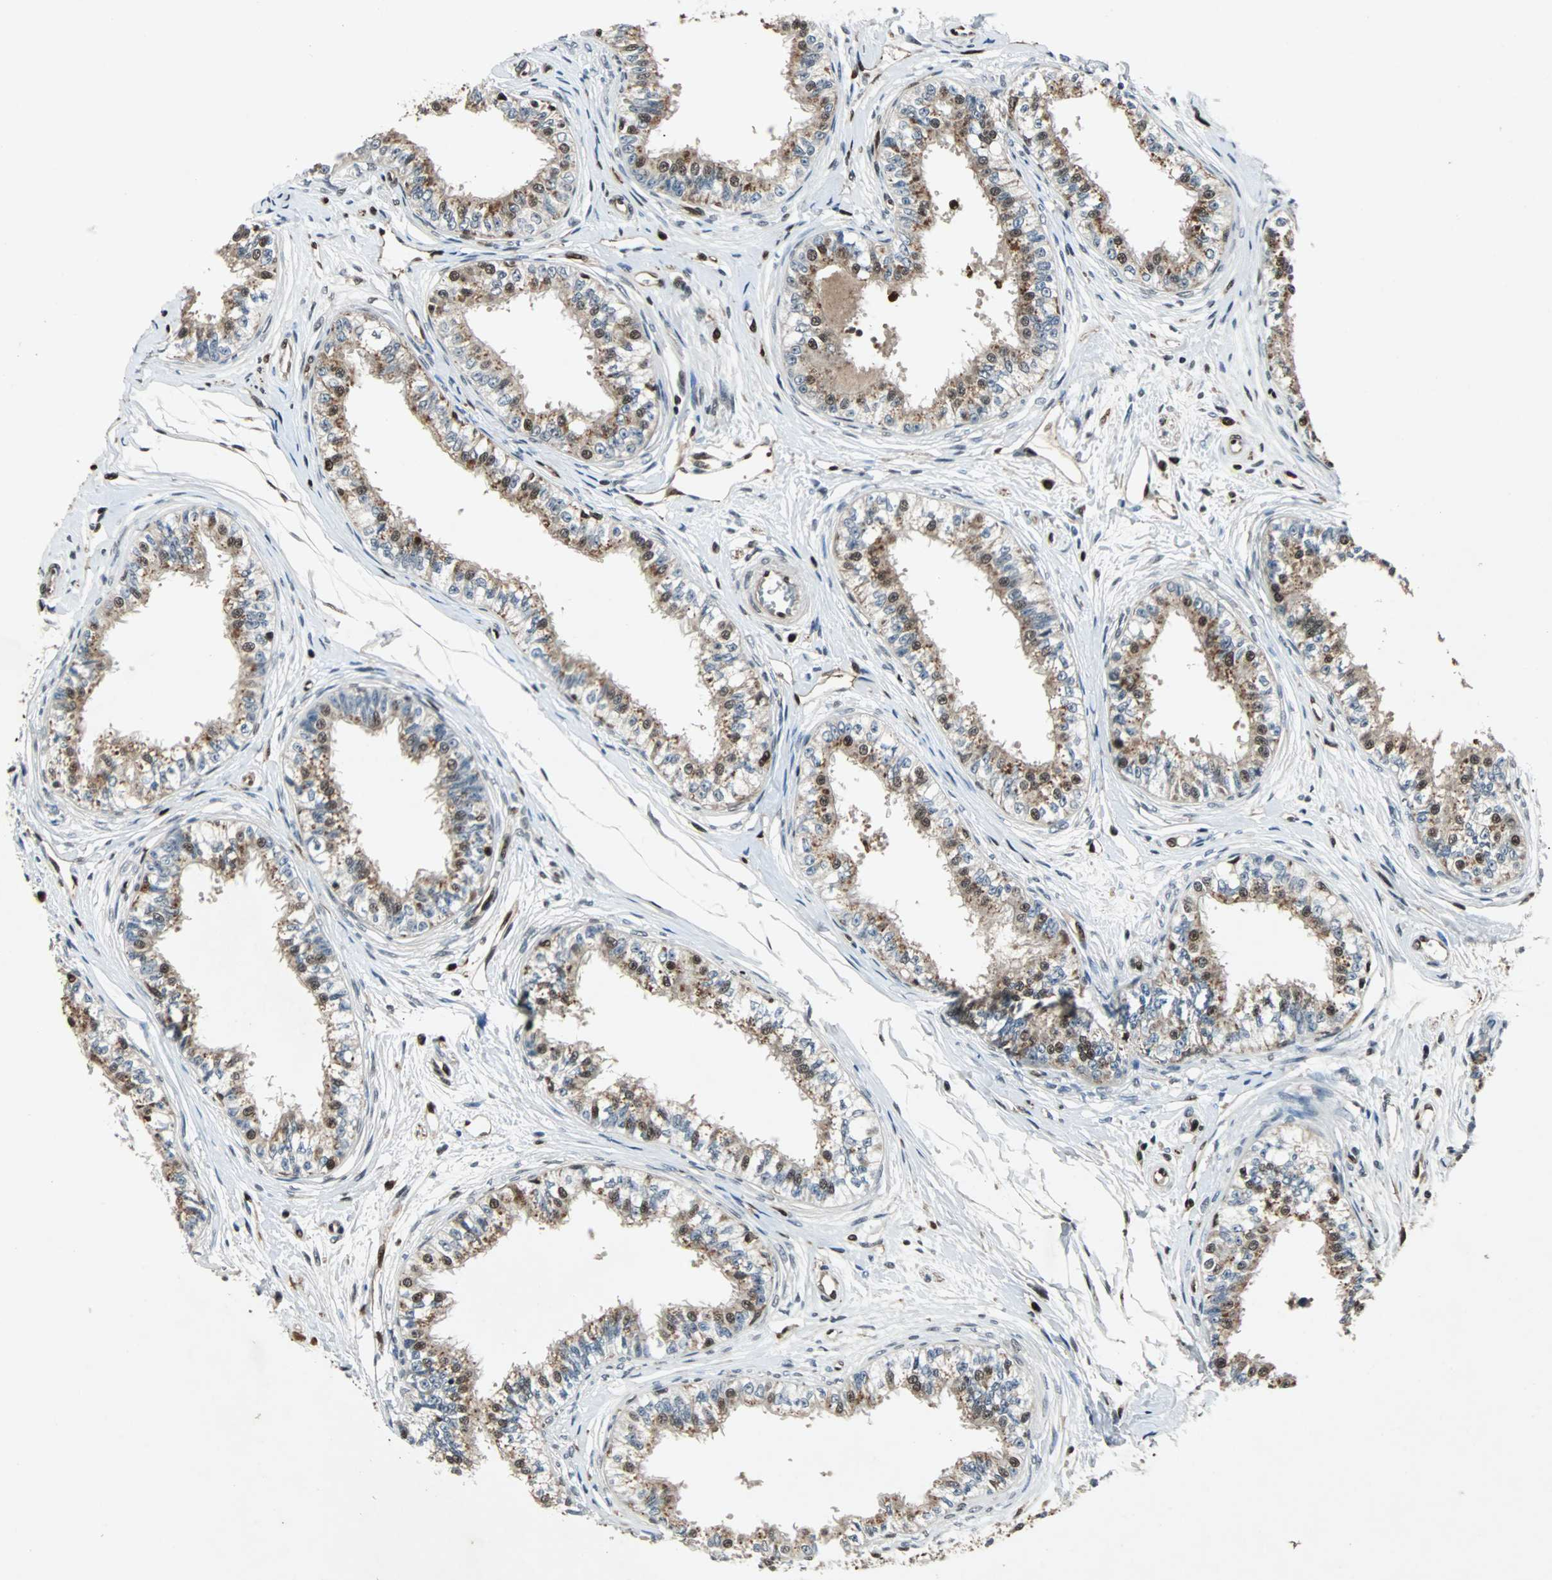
{"staining": {"intensity": "strong", "quantity": "25%-75%", "location": "cytoplasmic/membranous,nuclear"}, "tissue": "epididymis", "cell_type": "Glandular cells", "image_type": "normal", "snomed": [{"axis": "morphology", "description": "Normal tissue, NOS"}, {"axis": "morphology", "description": "Adenocarcinoma, metastatic, NOS"}, {"axis": "topography", "description": "Testis"}, {"axis": "topography", "description": "Epididymis"}], "caption": "Protein positivity by IHC displays strong cytoplasmic/membranous,nuclear positivity in about 25%-75% of glandular cells in unremarkable epididymis.", "gene": "ACLY", "patient": {"sex": "male", "age": 26}}